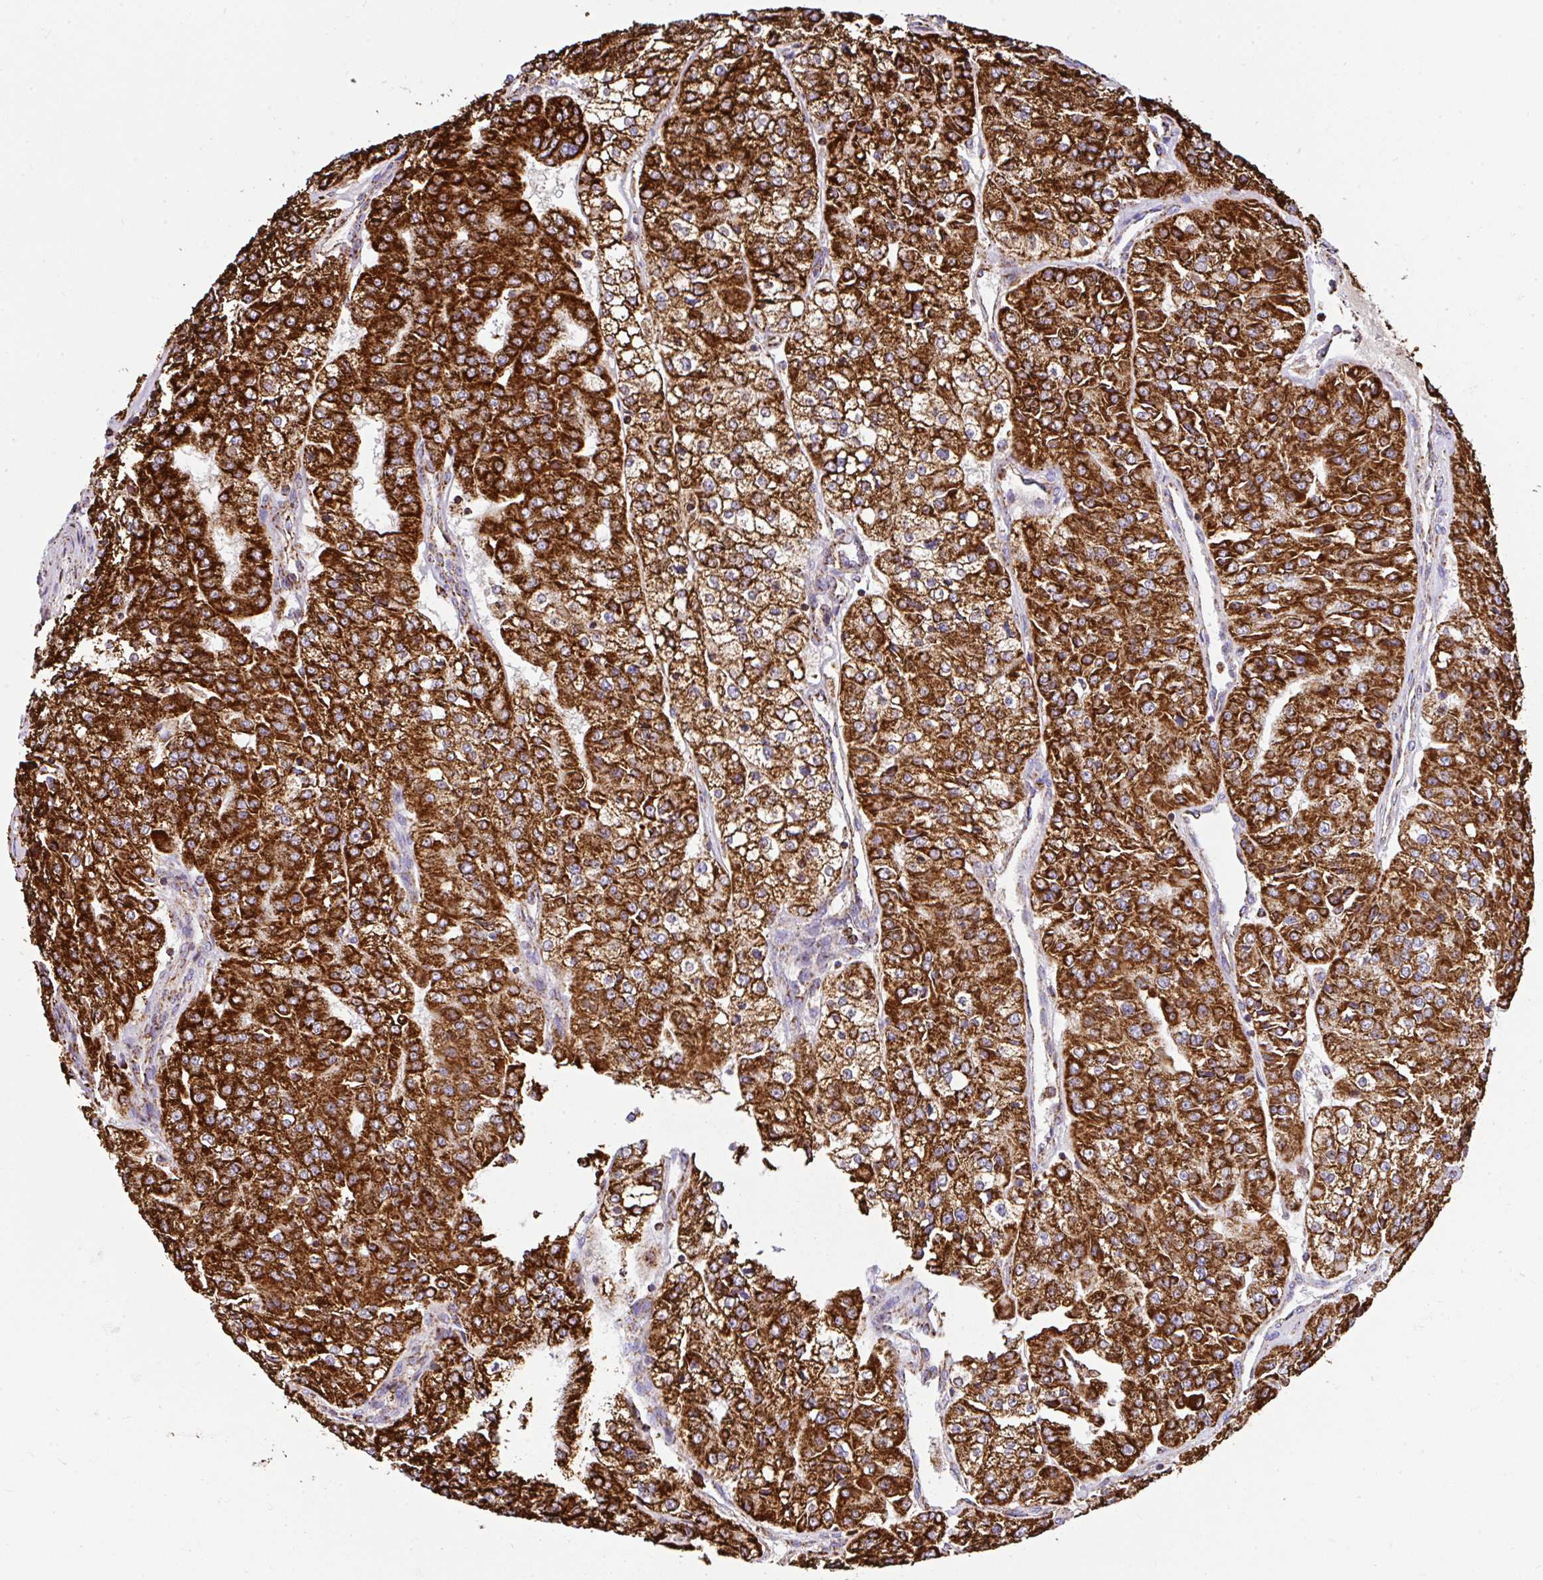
{"staining": {"intensity": "strong", "quantity": ">75%", "location": "cytoplasmic/membranous"}, "tissue": "renal cancer", "cell_type": "Tumor cells", "image_type": "cancer", "snomed": [{"axis": "morphology", "description": "Adenocarcinoma, NOS"}, {"axis": "topography", "description": "Kidney"}], "caption": "Immunohistochemical staining of renal cancer (adenocarcinoma) reveals high levels of strong cytoplasmic/membranous positivity in approximately >75% of tumor cells. (DAB = brown stain, brightfield microscopy at high magnification).", "gene": "ANKRD33B", "patient": {"sex": "female", "age": 63}}